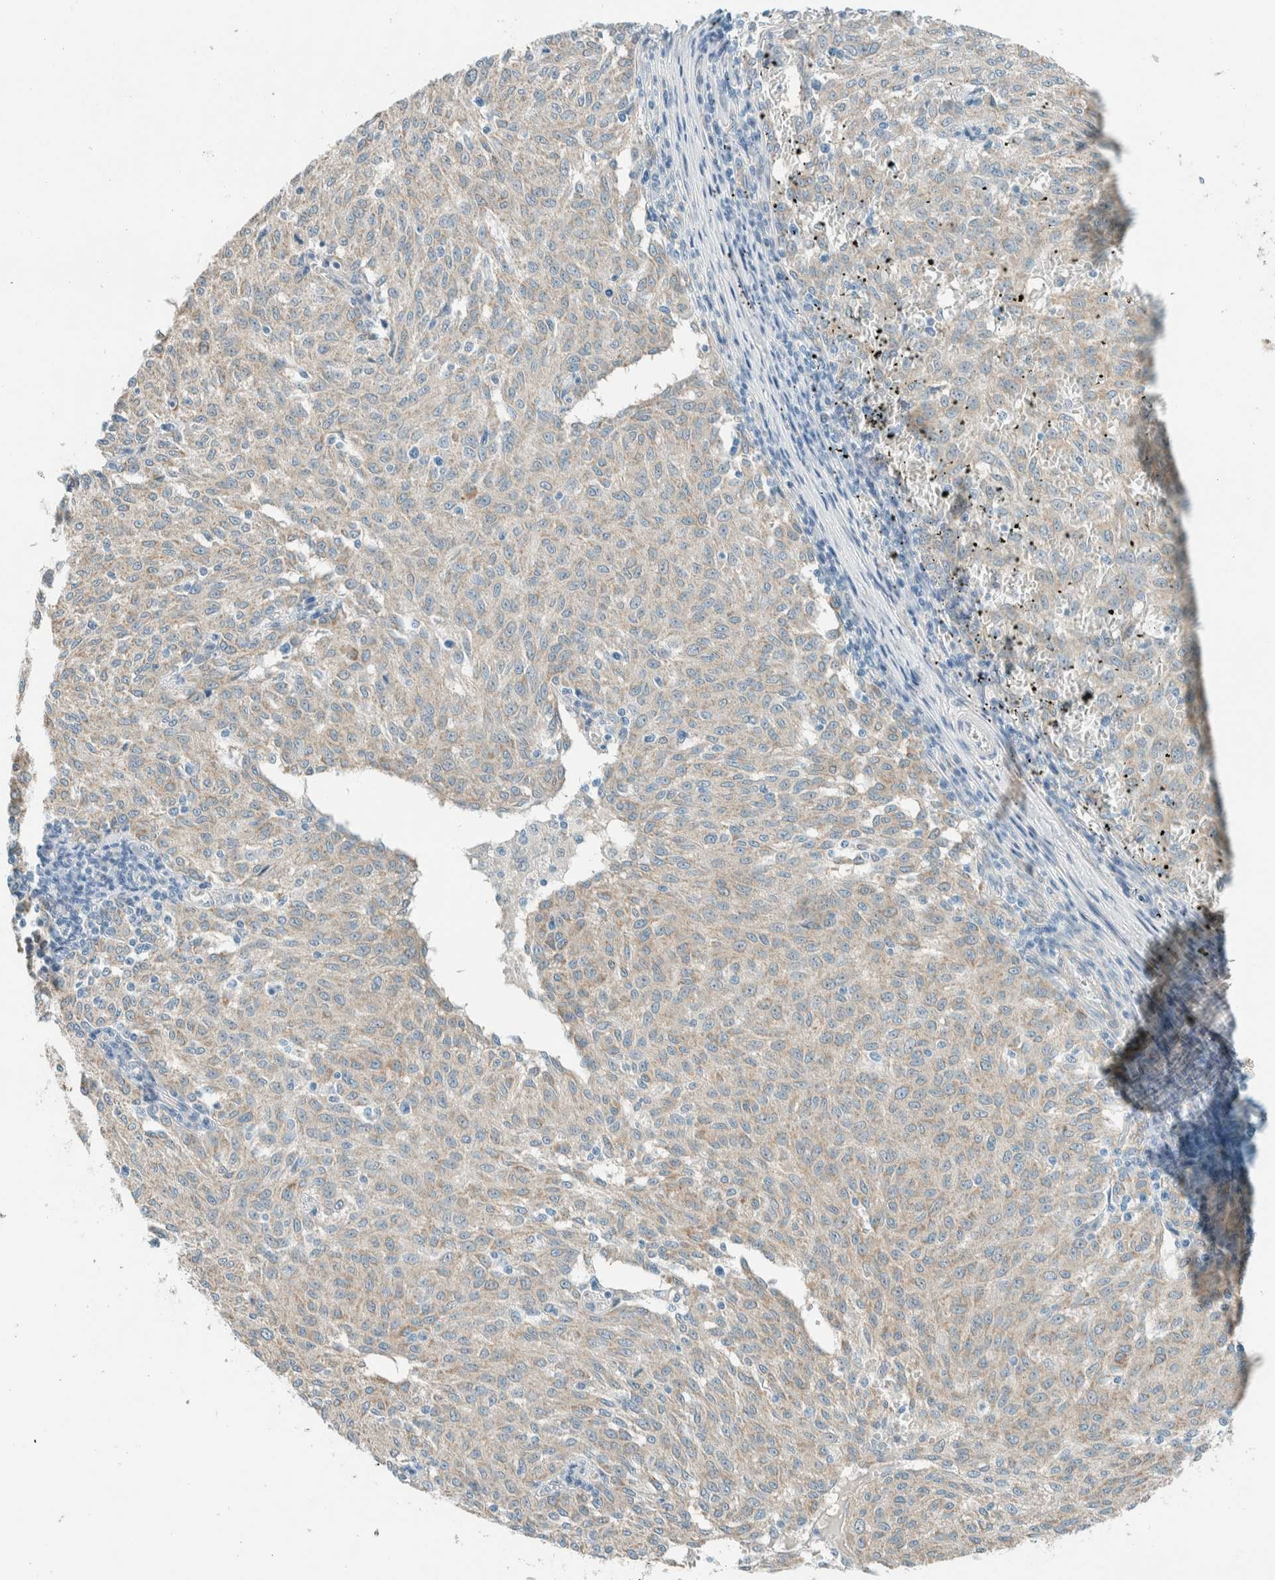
{"staining": {"intensity": "weak", "quantity": "<25%", "location": "cytoplasmic/membranous"}, "tissue": "melanoma", "cell_type": "Tumor cells", "image_type": "cancer", "snomed": [{"axis": "morphology", "description": "Malignant melanoma, NOS"}, {"axis": "topography", "description": "Skin"}], "caption": "Protein analysis of malignant melanoma shows no significant positivity in tumor cells. (Brightfield microscopy of DAB immunohistochemistry at high magnification).", "gene": "ALDH7A1", "patient": {"sex": "female", "age": 72}}